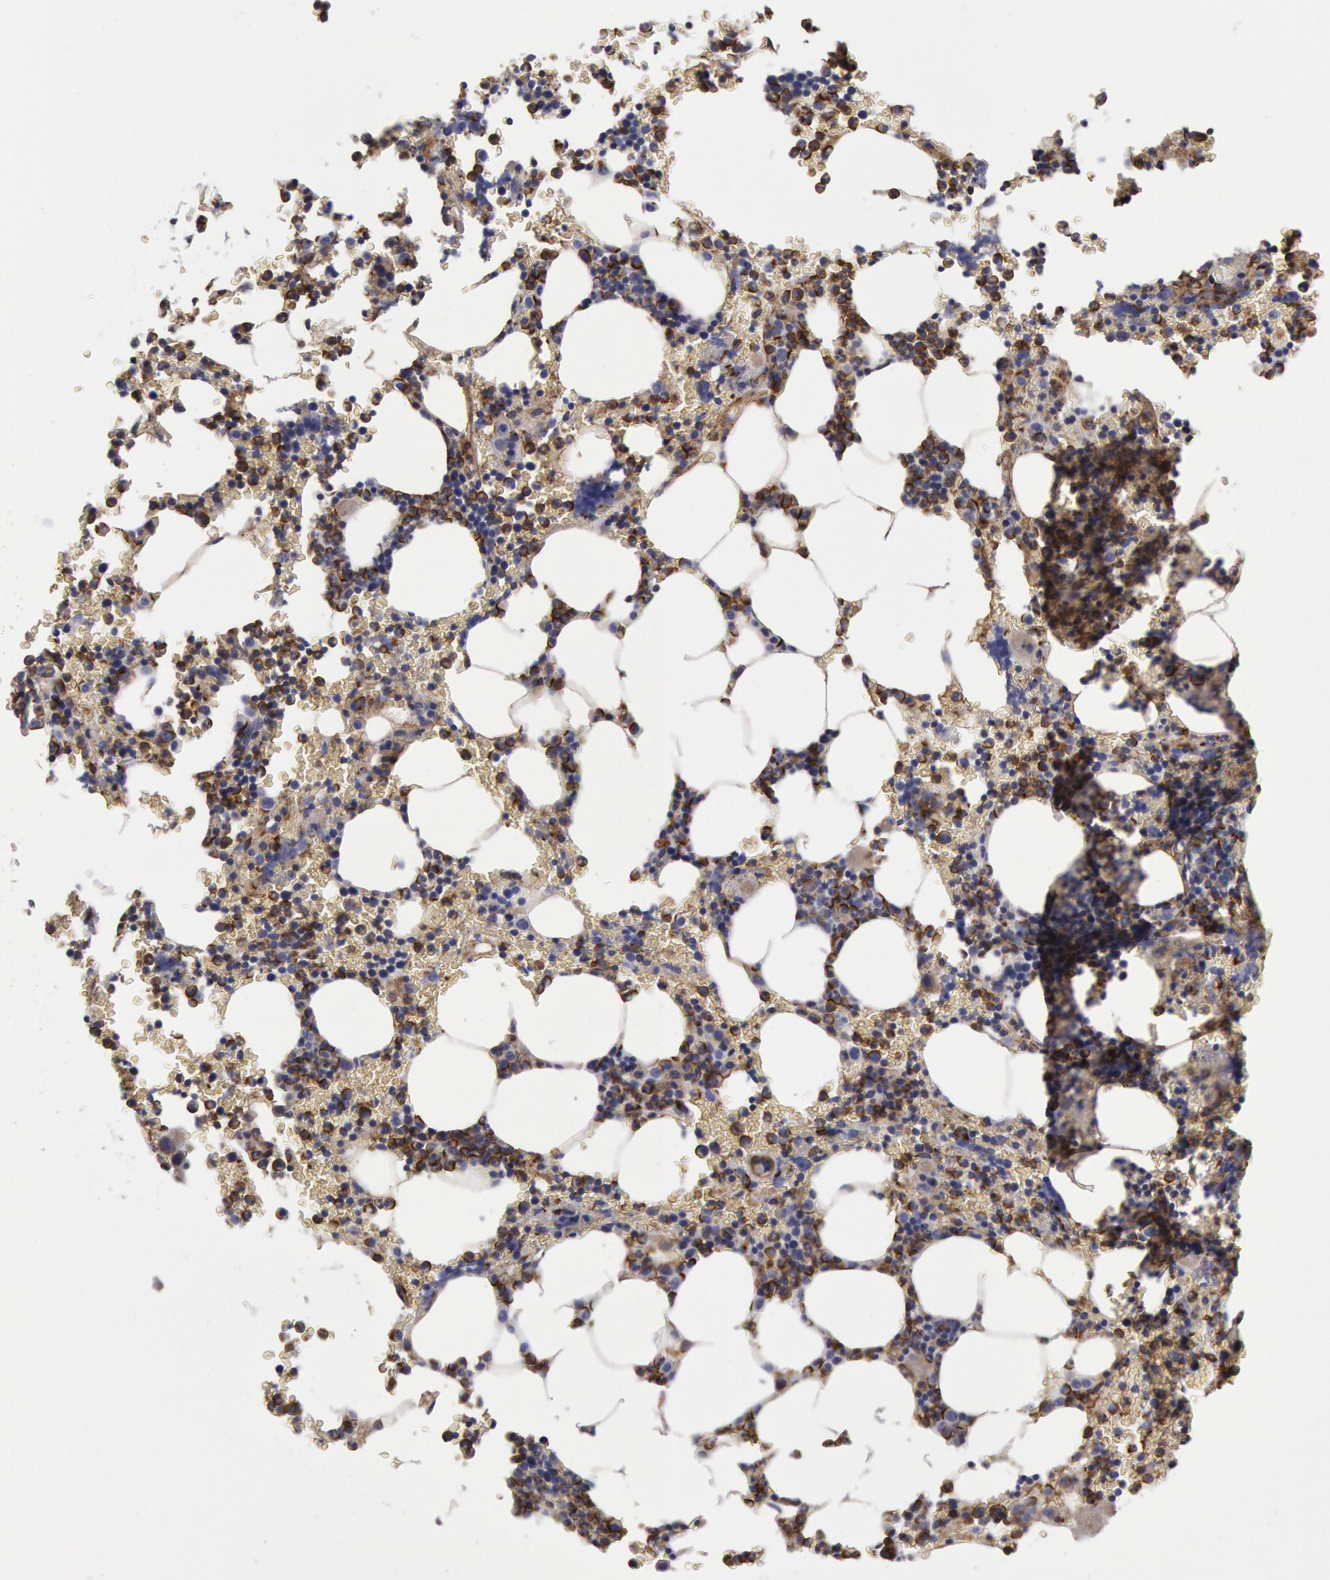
{"staining": {"intensity": "moderate", "quantity": "25%-75%", "location": "cytoplasmic/membranous"}, "tissue": "bone marrow", "cell_type": "Hematopoietic cells", "image_type": "normal", "snomed": [{"axis": "morphology", "description": "Normal tissue, NOS"}, {"axis": "topography", "description": "Bone marrow"}], "caption": "The micrograph displays immunohistochemical staining of benign bone marrow. There is moderate cytoplasmic/membranous staining is appreciated in about 25%-75% of hematopoietic cells. (DAB = brown stain, brightfield microscopy at high magnification).", "gene": "FLOT1", "patient": {"sex": "female", "age": 88}}